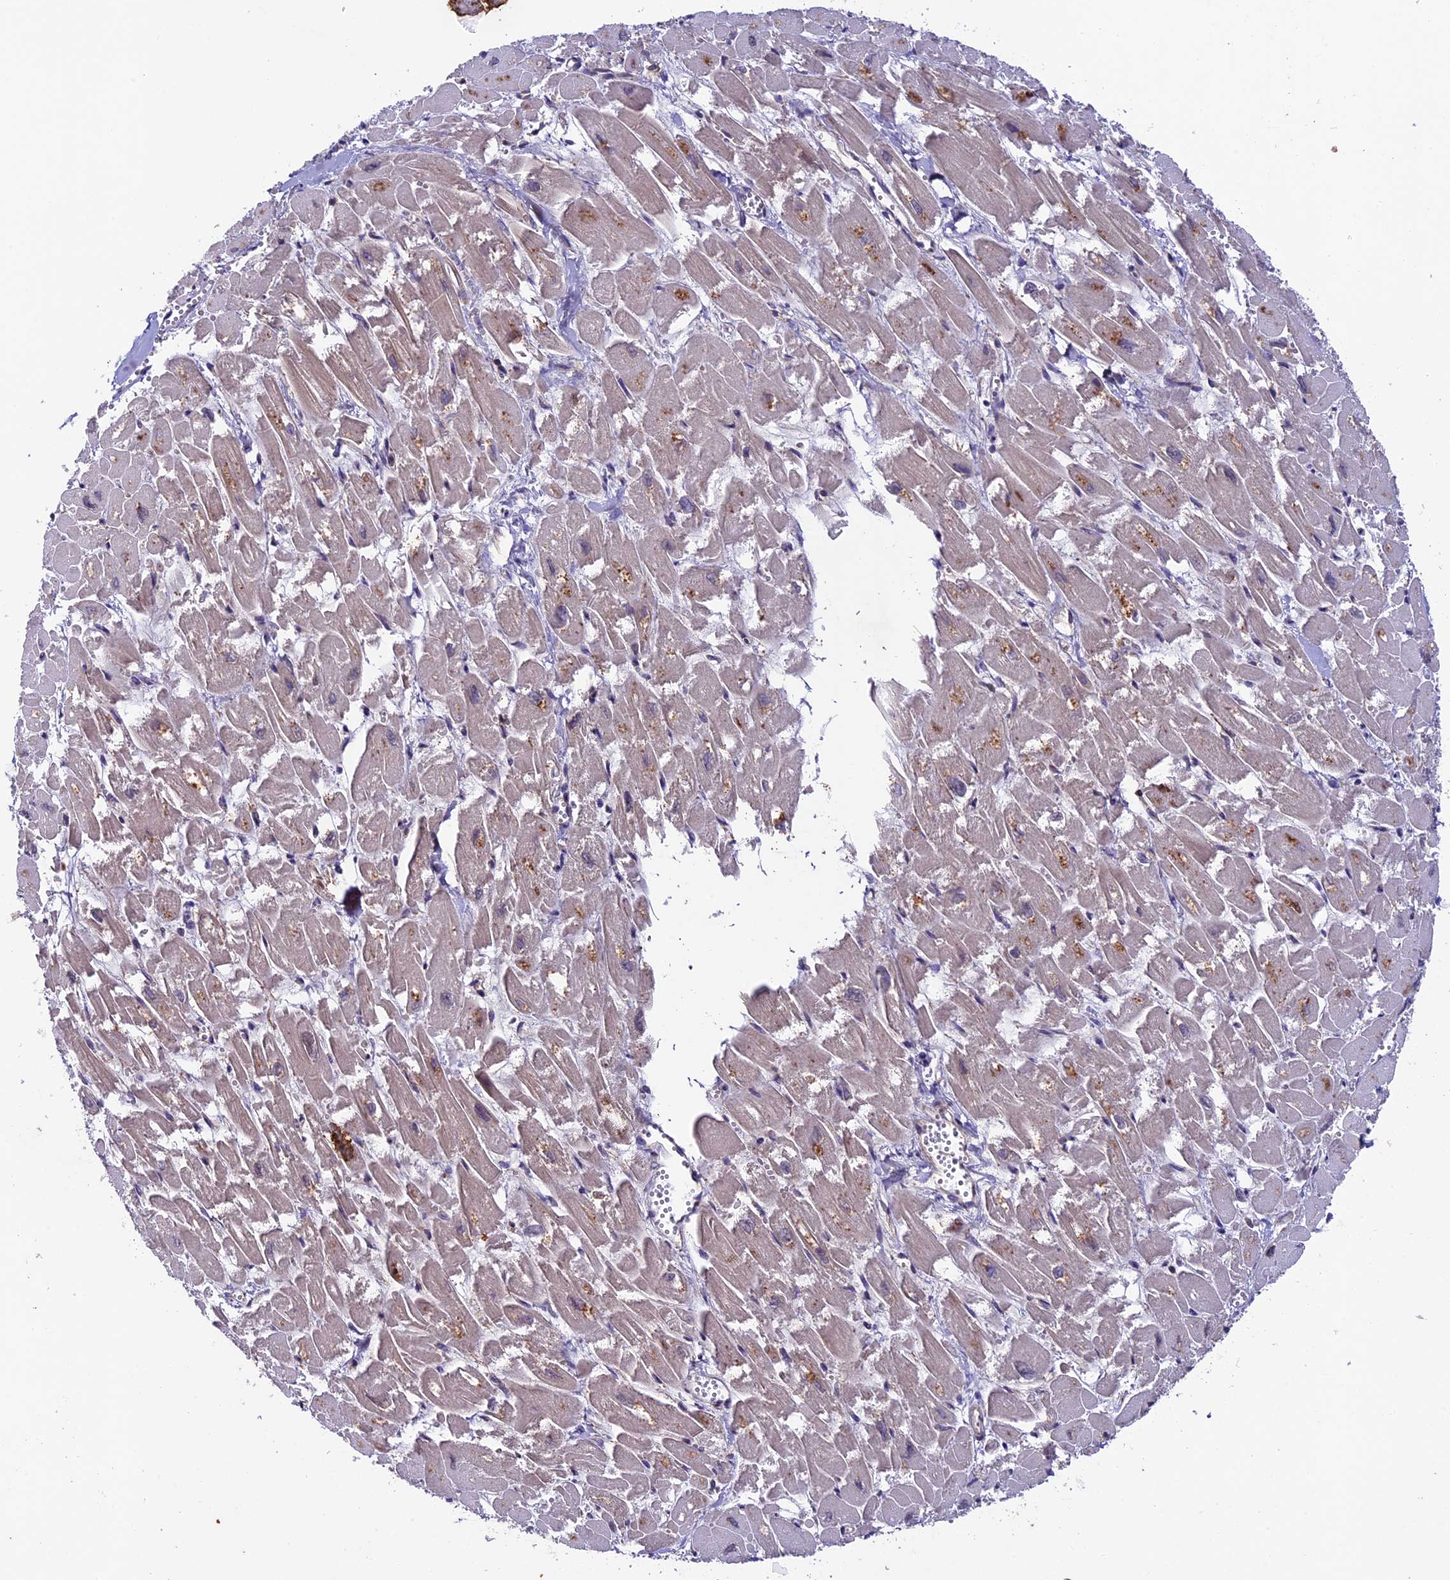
{"staining": {"intensity": "negative", "quantity": "none", "location": "none"}, "tissue": "heart muscle", "cell_type": "Cardiomyocytes", "image_type": "normal", "snomed": [{"axis": "morphology", "description": "Normal tissue, NOS"}, {"axis": "topography", "description": "Heart"}], "caption": "DAB immunohistochemical staining of benign human heart muscle demonstrates no significant positivity in cardiomyocytes.", "gene": "SIPA1L3", "patient": {"sex": "male", "age": 54}}